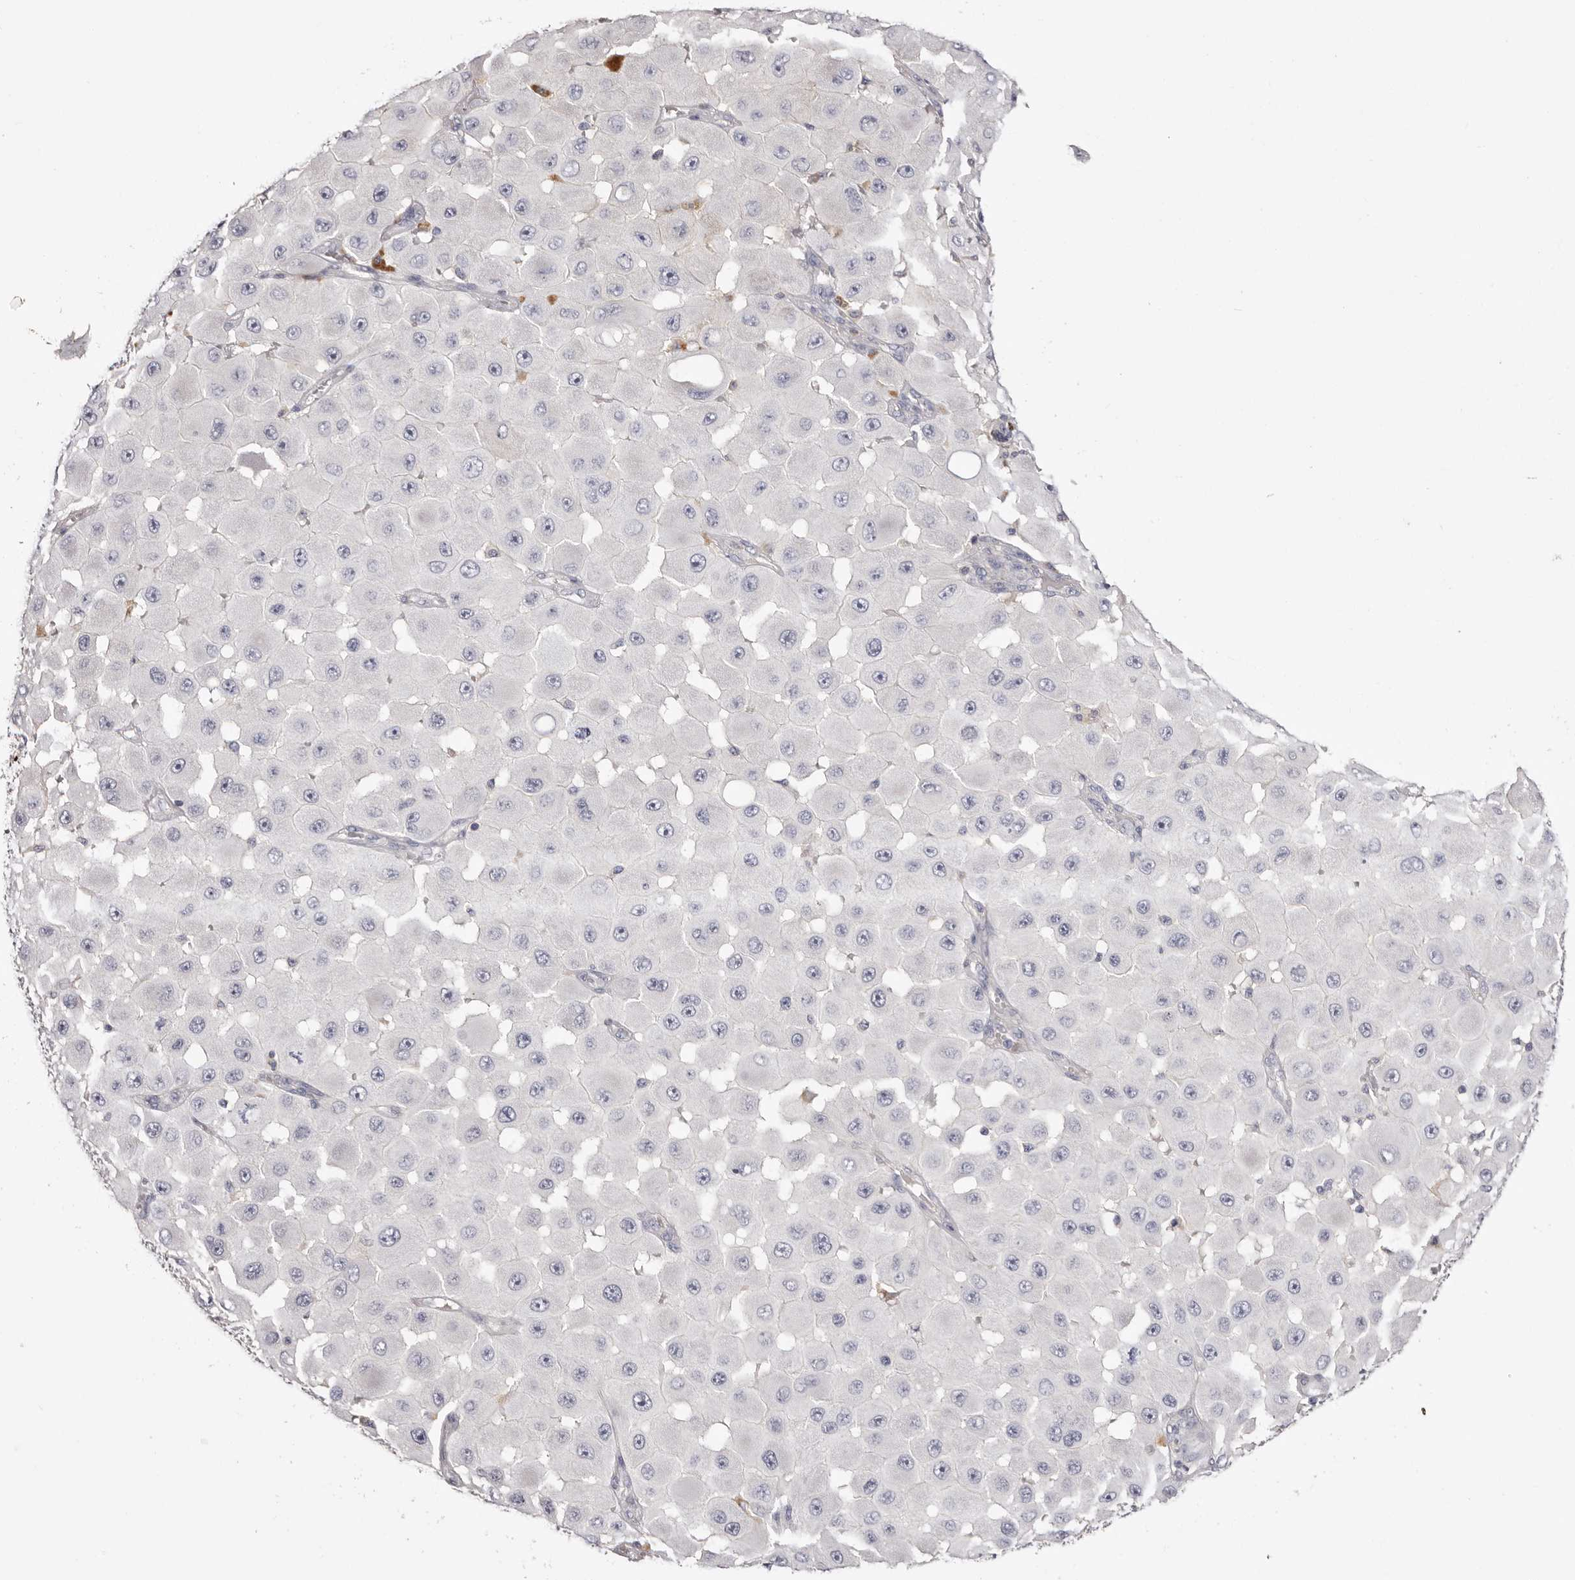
{"staining": {"intensity": "negative", "quantity": "none", "location": "none"}, "tissue": "melanoma", "cell_type": "Tumor cells", "image_type": "cancer", "snomed": [{"axis": "morphology", "description": "Malignant melanoma, NOS"}, {"axis": "topography", "description": "Skin"}], "caption": "IHC photomicrograph of neoplastic tissue: melanoma stained with DAB (3,3'-diaminobenzidine) reveals no significant protein expression in tumor cells.", "gene": "S1PR5", "patient": {"sex": "female", "age": 81}}